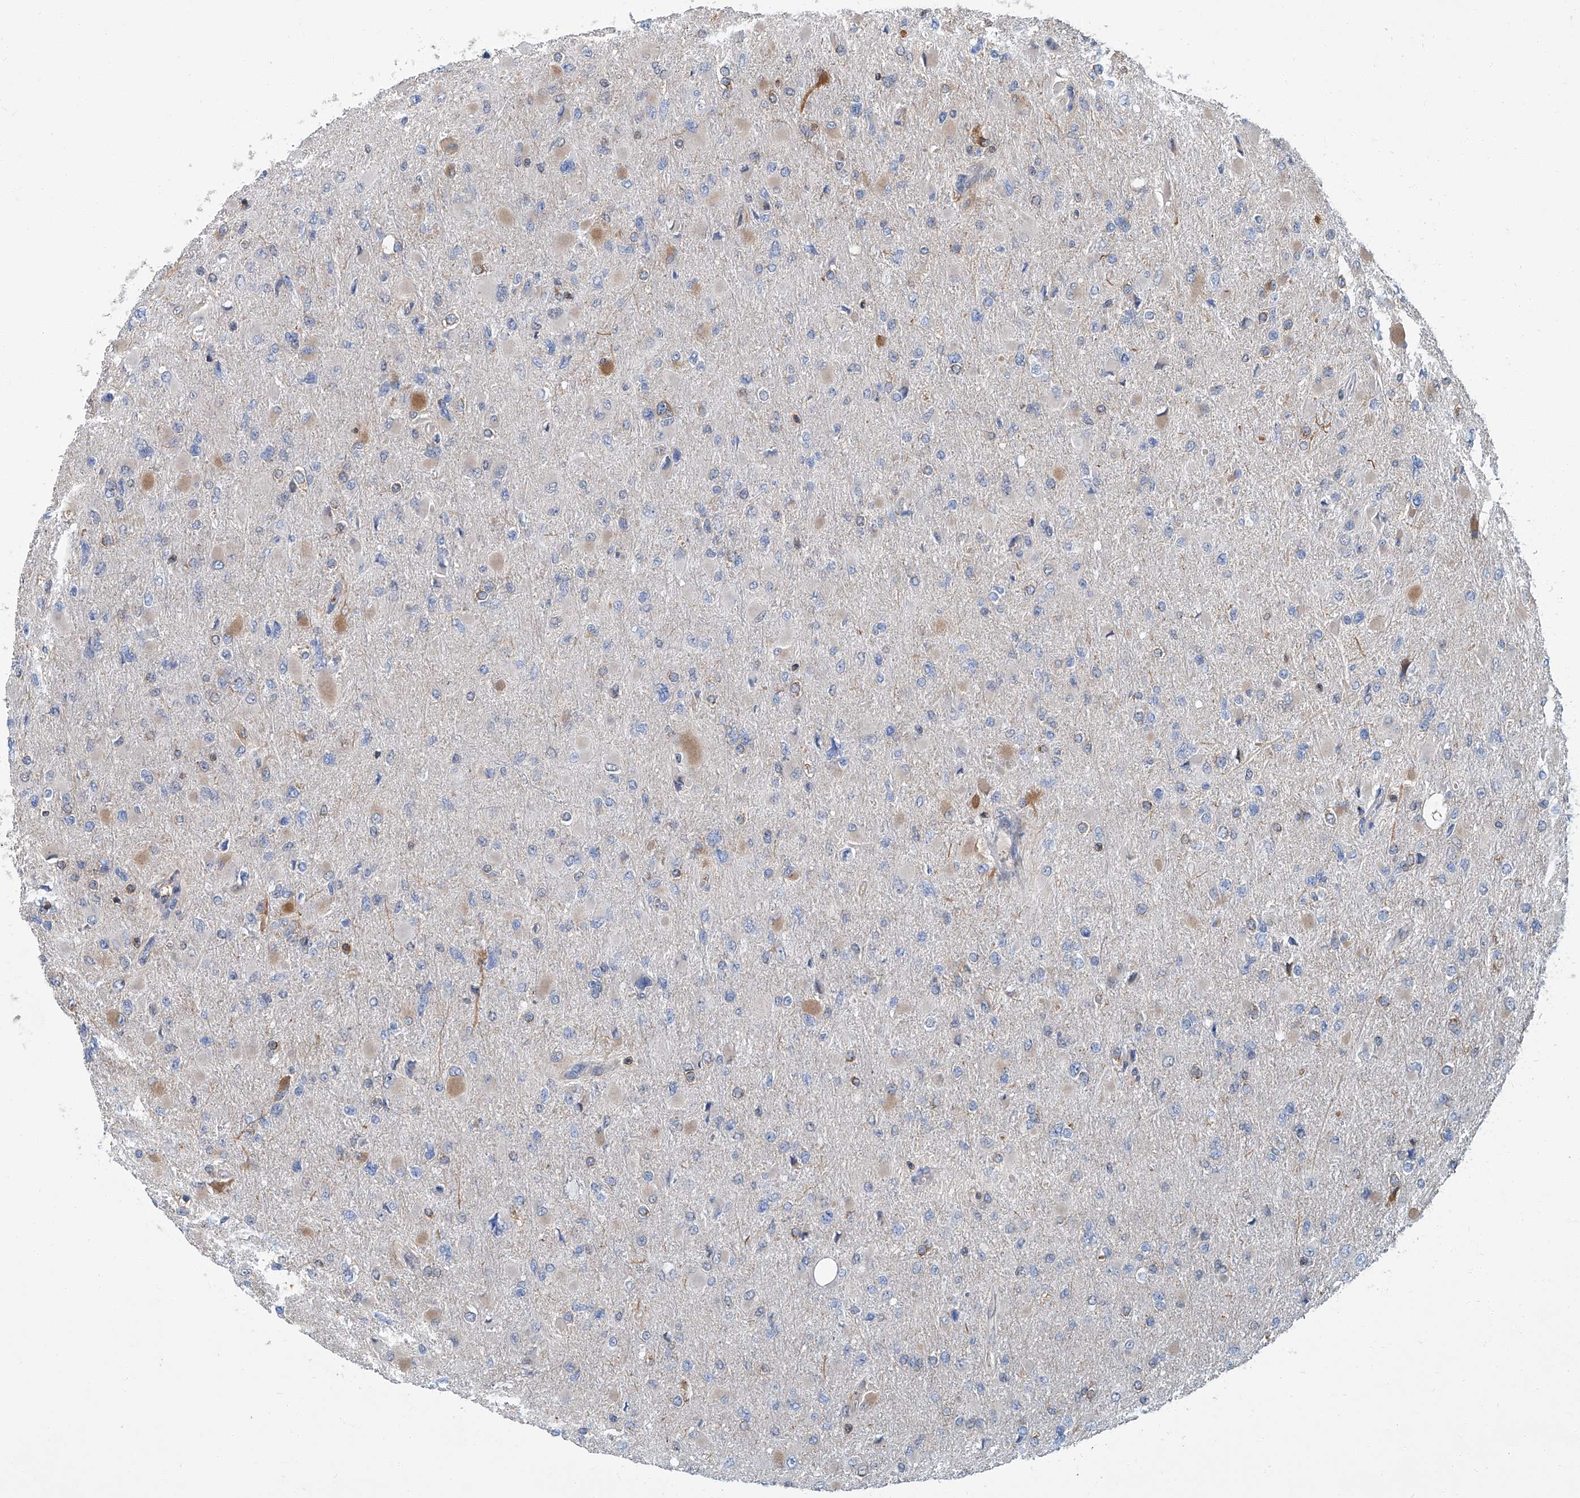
{"staining": {"intensity": "moderate", "quantity": "<25%", "location": "cytoplasmic/membranous"}, "tissue": "glioma", "cell_type": "Tumor cells", "image_type": "cancer", "snomed": [{"axis": "morphology", "description": "Glioma, malignant, High grade"}, {"axis": "topography", "description": "Cerebral cortex"}], "caption": "High-magnification brightfield microscopy of glioma stained with DAB (brown) and counterstained with hematoxylin (blue). tumor cells exhibit moderate cytoplasmic/membranous positivity is seen in about<25% of cells.", "gene": "PSMB10", "patient": {"sex": "female", "age": 36}}